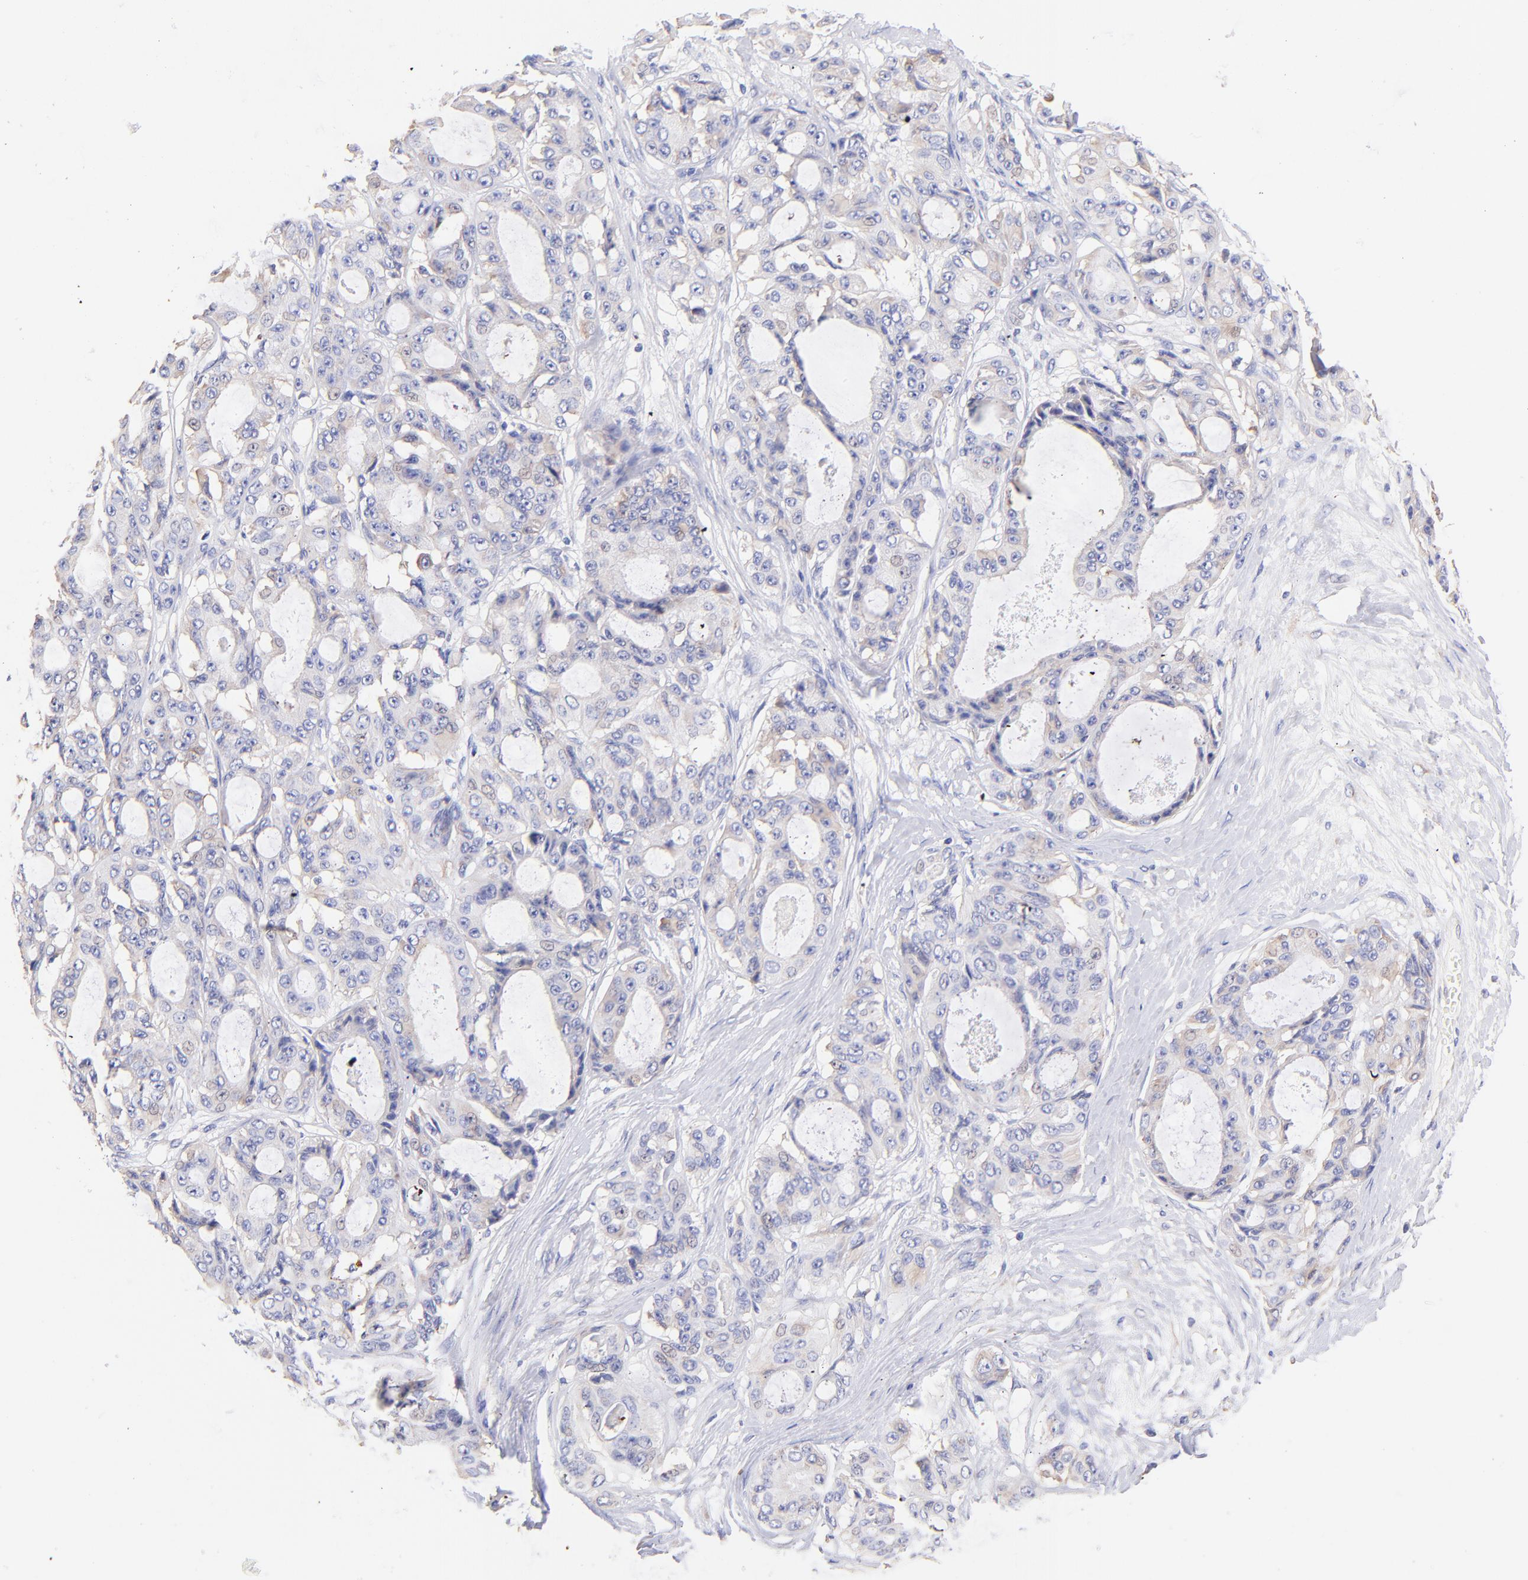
{"staining": {"intensity": "weak", "quantity": "<25%", "location": "cytoplasmic/membranous"}, "tissue": "ovarian cancer", "cell_type": "Tumor cells", "image_type": "cancer", "snomed": [{"axis": "morphology", "description": "Carcinoma, endometroid"}, {"axis": "topography", "description": "Ovary"}], "caption": "This image is of ovarian endometroid carcinoma stained with immunohistochemistry to label a protein in brown with the nuclei are counter-stained blue. There is no staining in tumor cells. (IHC, brightfield microscopy, high magnification).", "gene": "RPL30", "patient": {"sex": "female", "age": 61}}